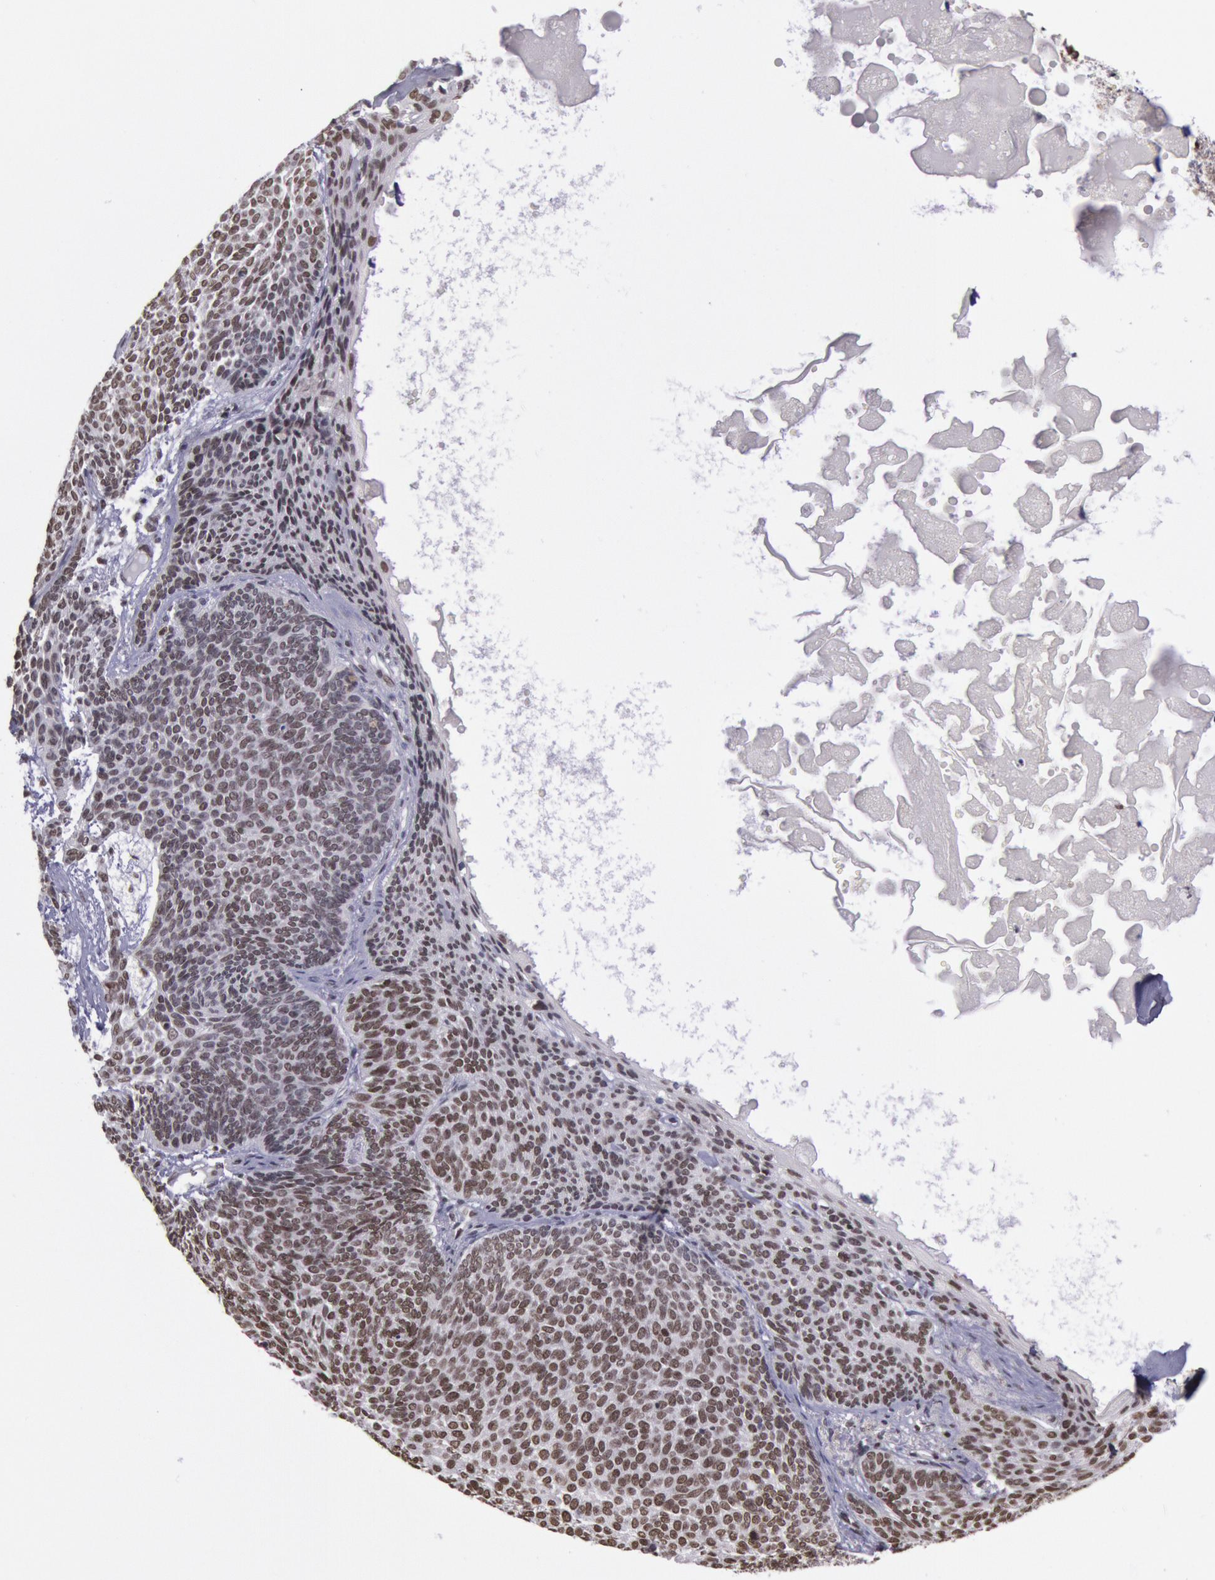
{"staining": {"intensity": "strong", "quantity": ">75%", "location": "nuclear"}, "tissue": "skin cancer", "cell_type": "Tumor cells", "image_type": "cancer", "snomed": [{"axis": "morphology", "description": "Basal cell carcinoma"}, {"axis": "topography", "description": "Skin"}], "caption": "Basal cell carcinoma (skin) stained with immunohistochemistry demonstrates strong nuclear staining in approximately >75% of tumor cells.", "gene": "NKAP", "patient": {"sex": "male", "age": 84}}